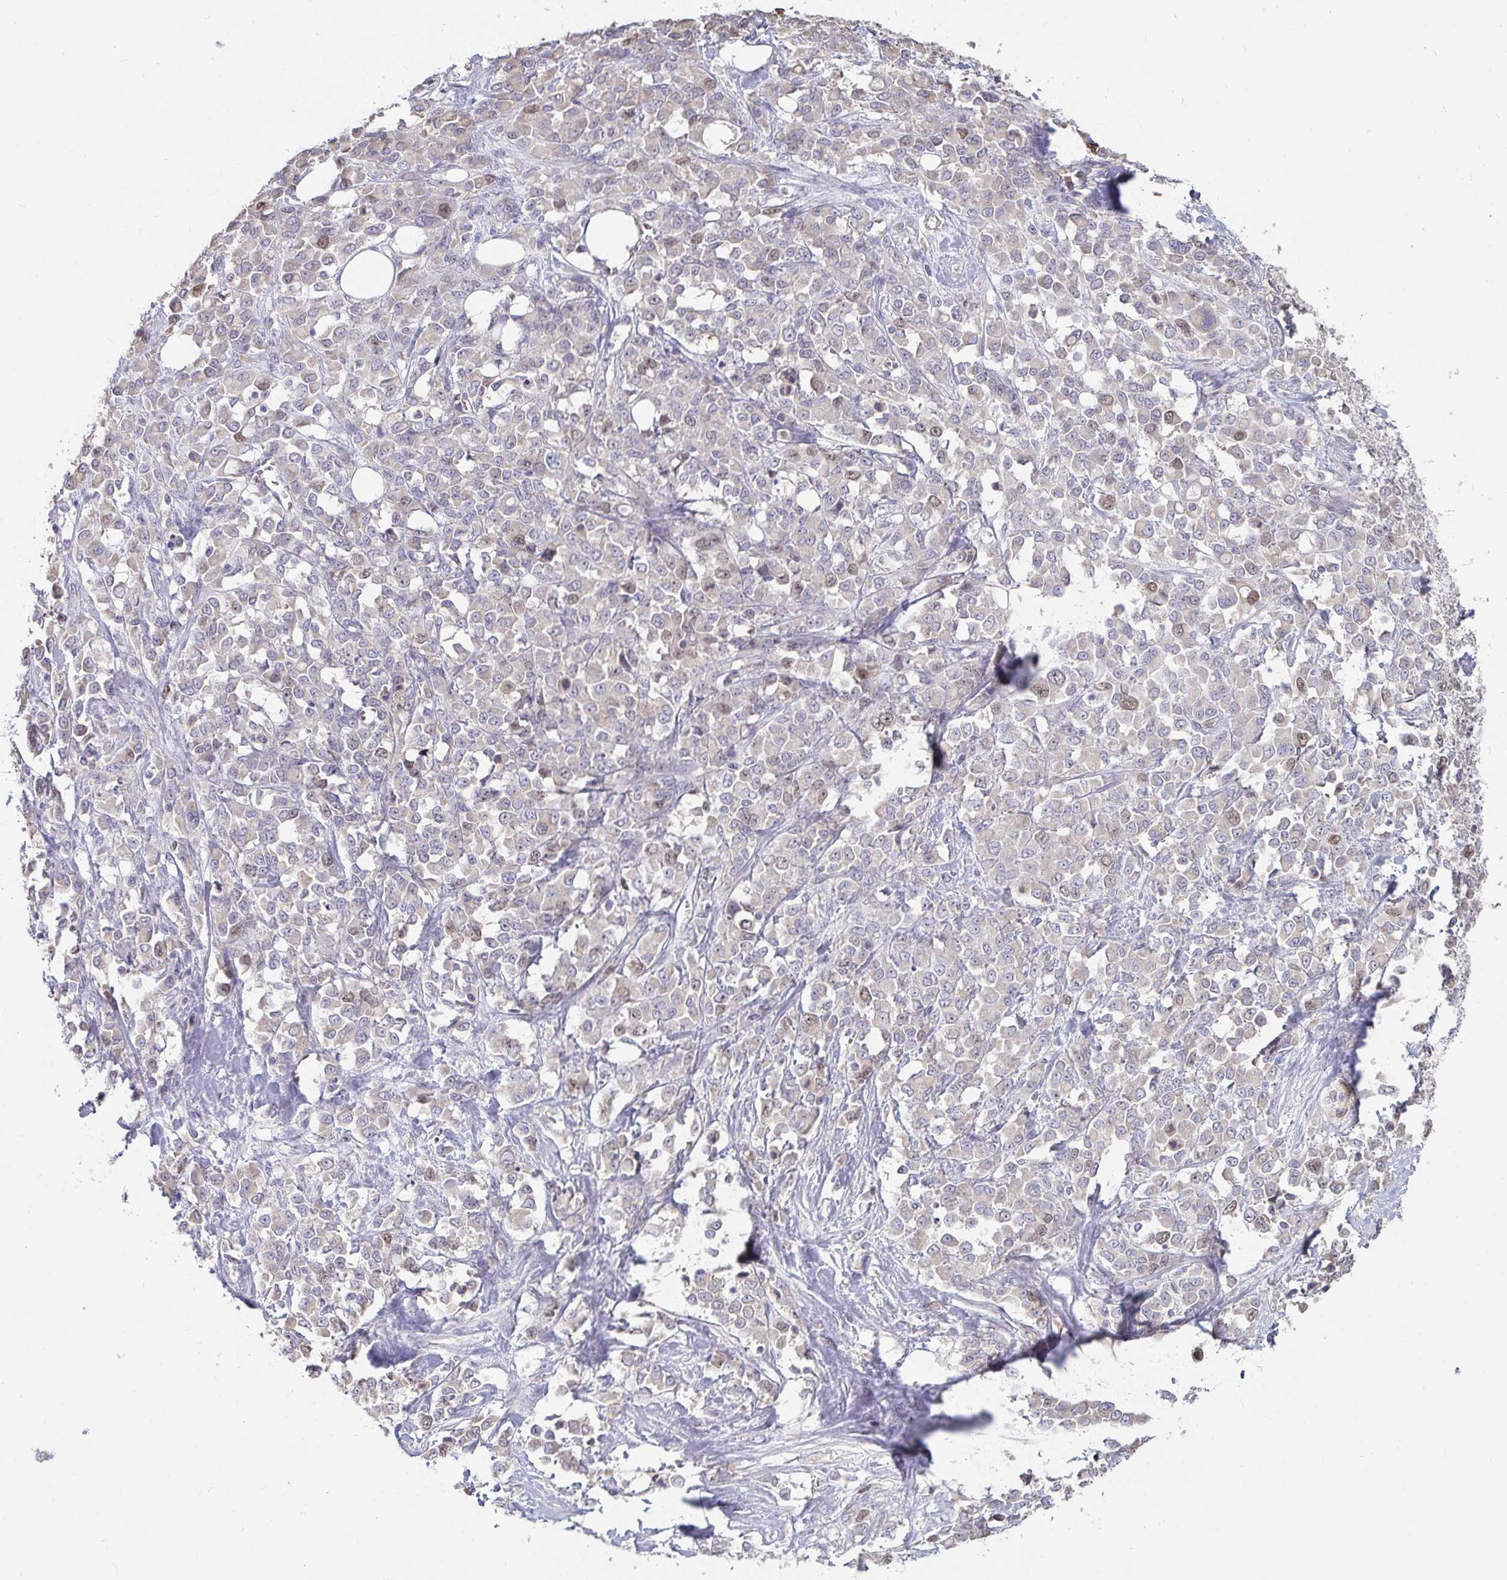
{"staining": {"intensity": "moderate", "quantity": "<25%", "location": "nuclear"}, "tissue": "stomach cancer", "cell_type": "Tumor cells", "image_type": "cancer", "snomed": [{"axis": "morphology", "description": "Adenocarcinoma, NOS"}, {"axis": "topography", "description": "Stomach"}], "caption": "Immunohistochemistry staining of stomach adenocarcinoma, which exhibits low levels of moderate nuclear staining in about <25% of tumor cells indicating moderate nuclear protein positivity. The staining was performed using DAB (brown) for protein detection and nuclei were counterstained in hematoxylin (blue).", "gene": "ANLN", "patient": {"sex": "female", "age": 76}}